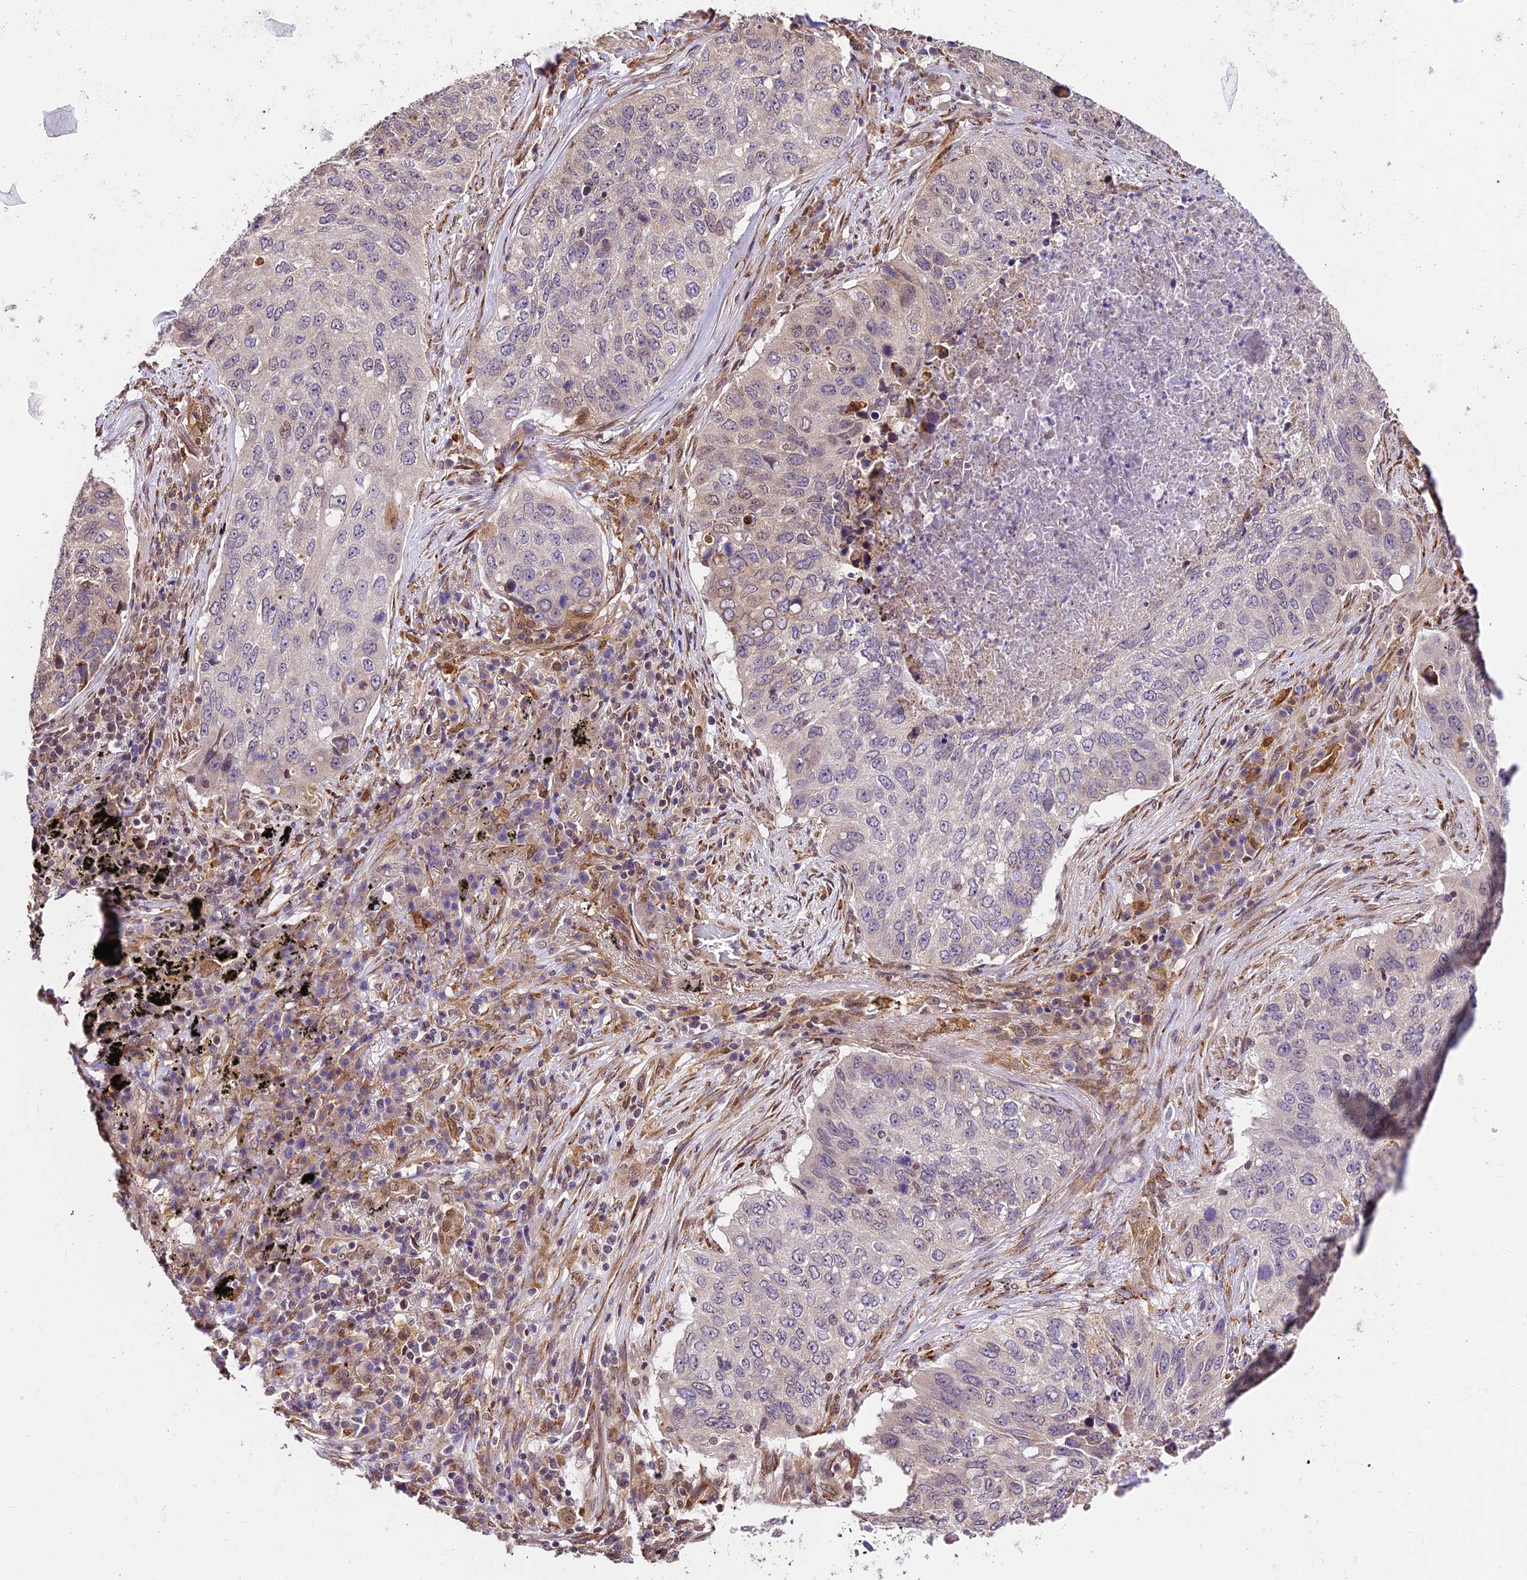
{"staining": {"intensity": "negative", "quantity": "none", "location": "none"}, "tissue": "lung cancer", "cell_type": "Tumor cells", "image_type": "cancer", "snomed": [{"axis": "morphology", "description": "Squamous cell carcinoma, NOS"}, {"axis": "topography", "description": "Lung"}], "caption": "Immunohistochemistry (IHC) histopathology image of neoplastic tissue: lung cancer (squamous cell carcinoma) stained with DAB shows no significant protein positivity in tumor cells. (DAB (3,3'-diaminobenzidine) IHC visualized using brightfield microscopy, high magnification).", "gene": "TRIM22", "patient": {"sex": "female", "age": 63}}